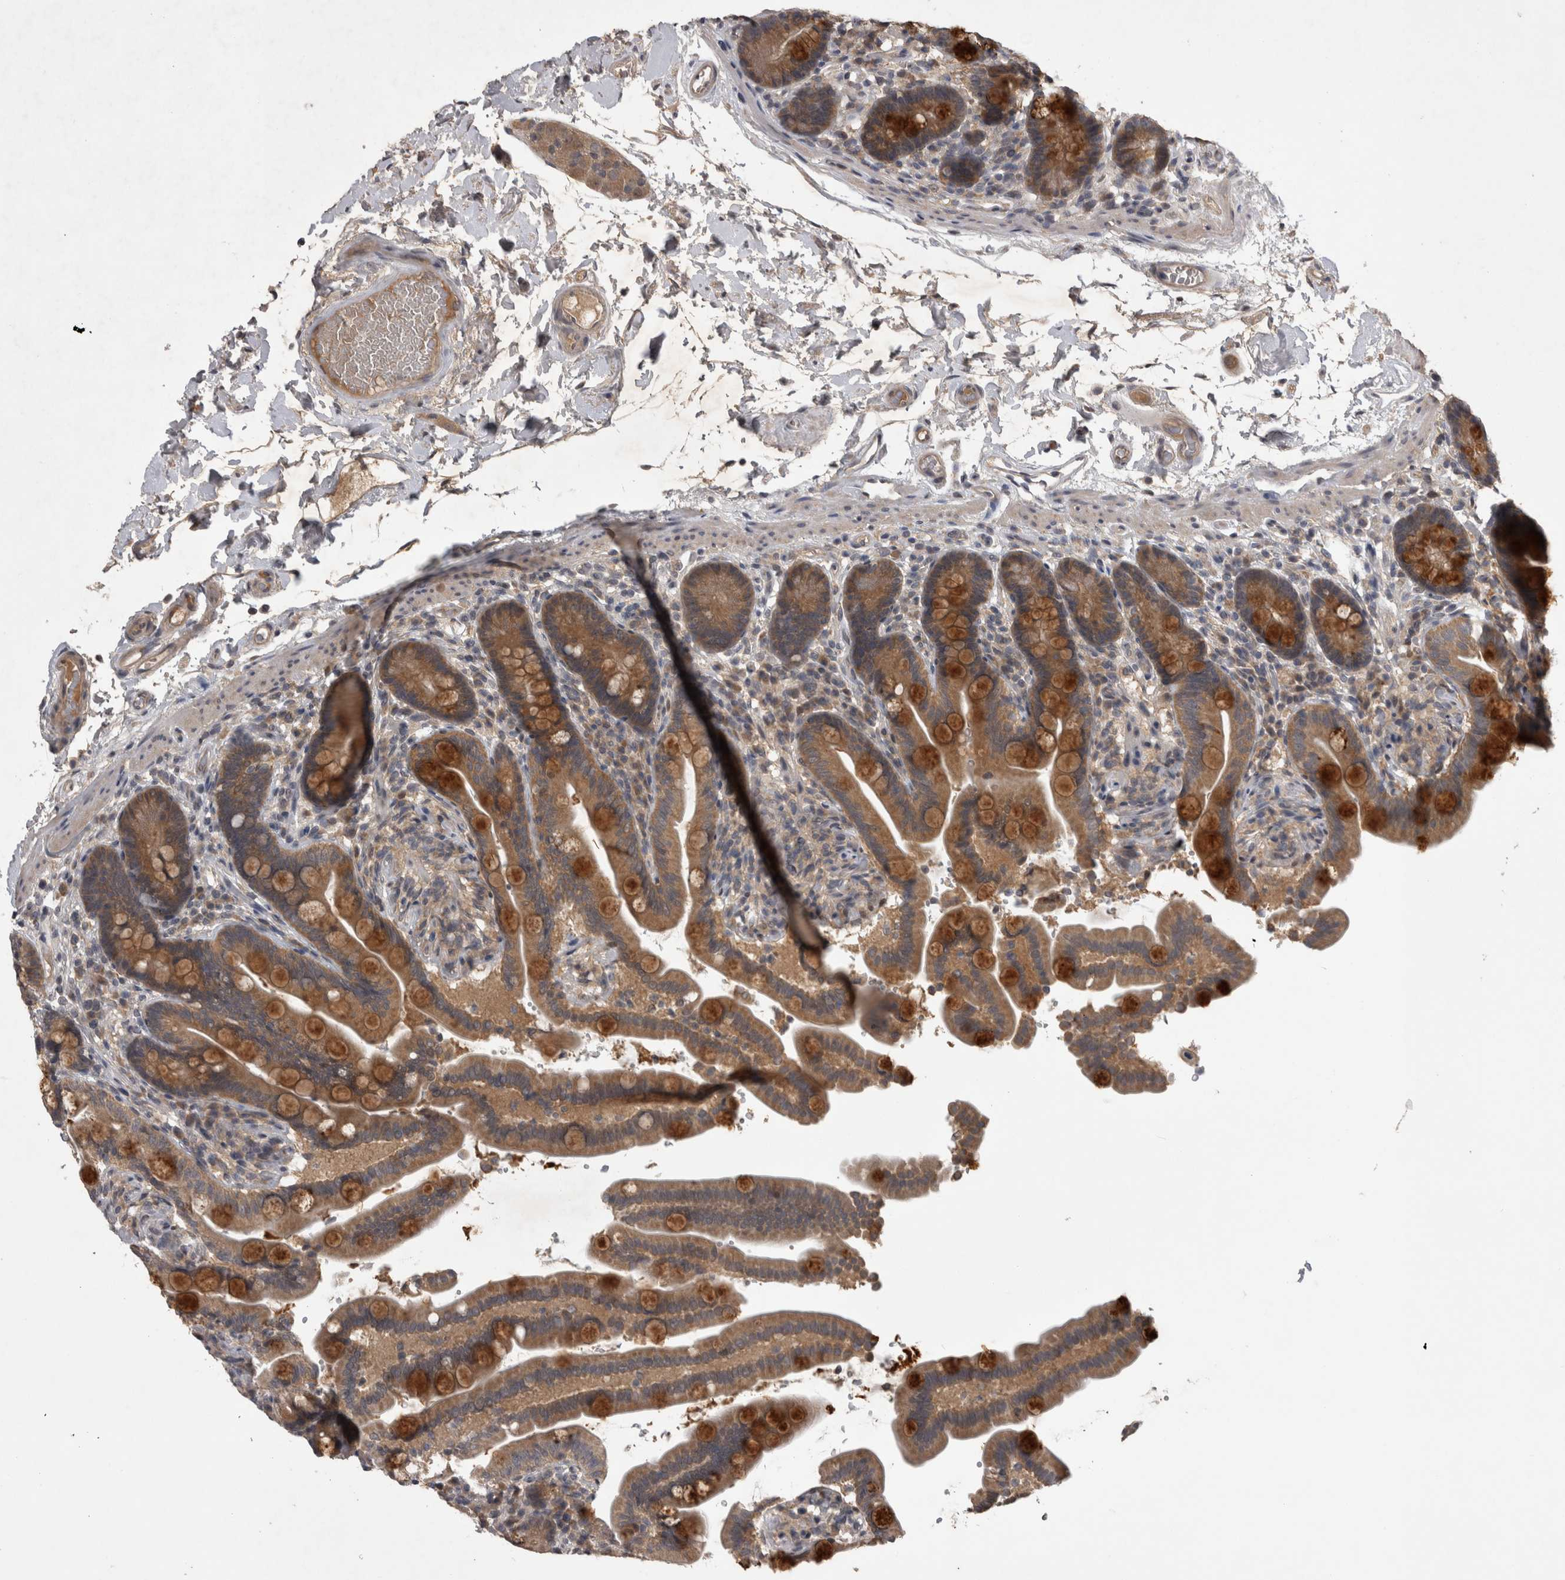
{"staining": {"intensity": "weak", "quantity": ">75%", "location": "cytoplasmic/membranous"}, "tissue": "colon", "cell_type": "Endothelial cells", "image_type": "normal", "snomed": [{"axis": "morphology", "description": "Normal tissue, NOS"}, {"axis": "topography", "description": "Smooth muscle"}, {"axis": "topography", "description": "Colon"}], "caption": "DAB immunohistochemical staining of unremarkable colon displays weak cytoplasmic/membranous protein positivity in approximately >75% of endothelial cells. The protein of interest is stained brown, and the nuclei are stained in blue (DAB (3,3'-diaminobenzidine) IHC with brightfield microscopy, high magnification).", "gene": "ZNF114", "patient": {"sex": "male", "age": 73}}